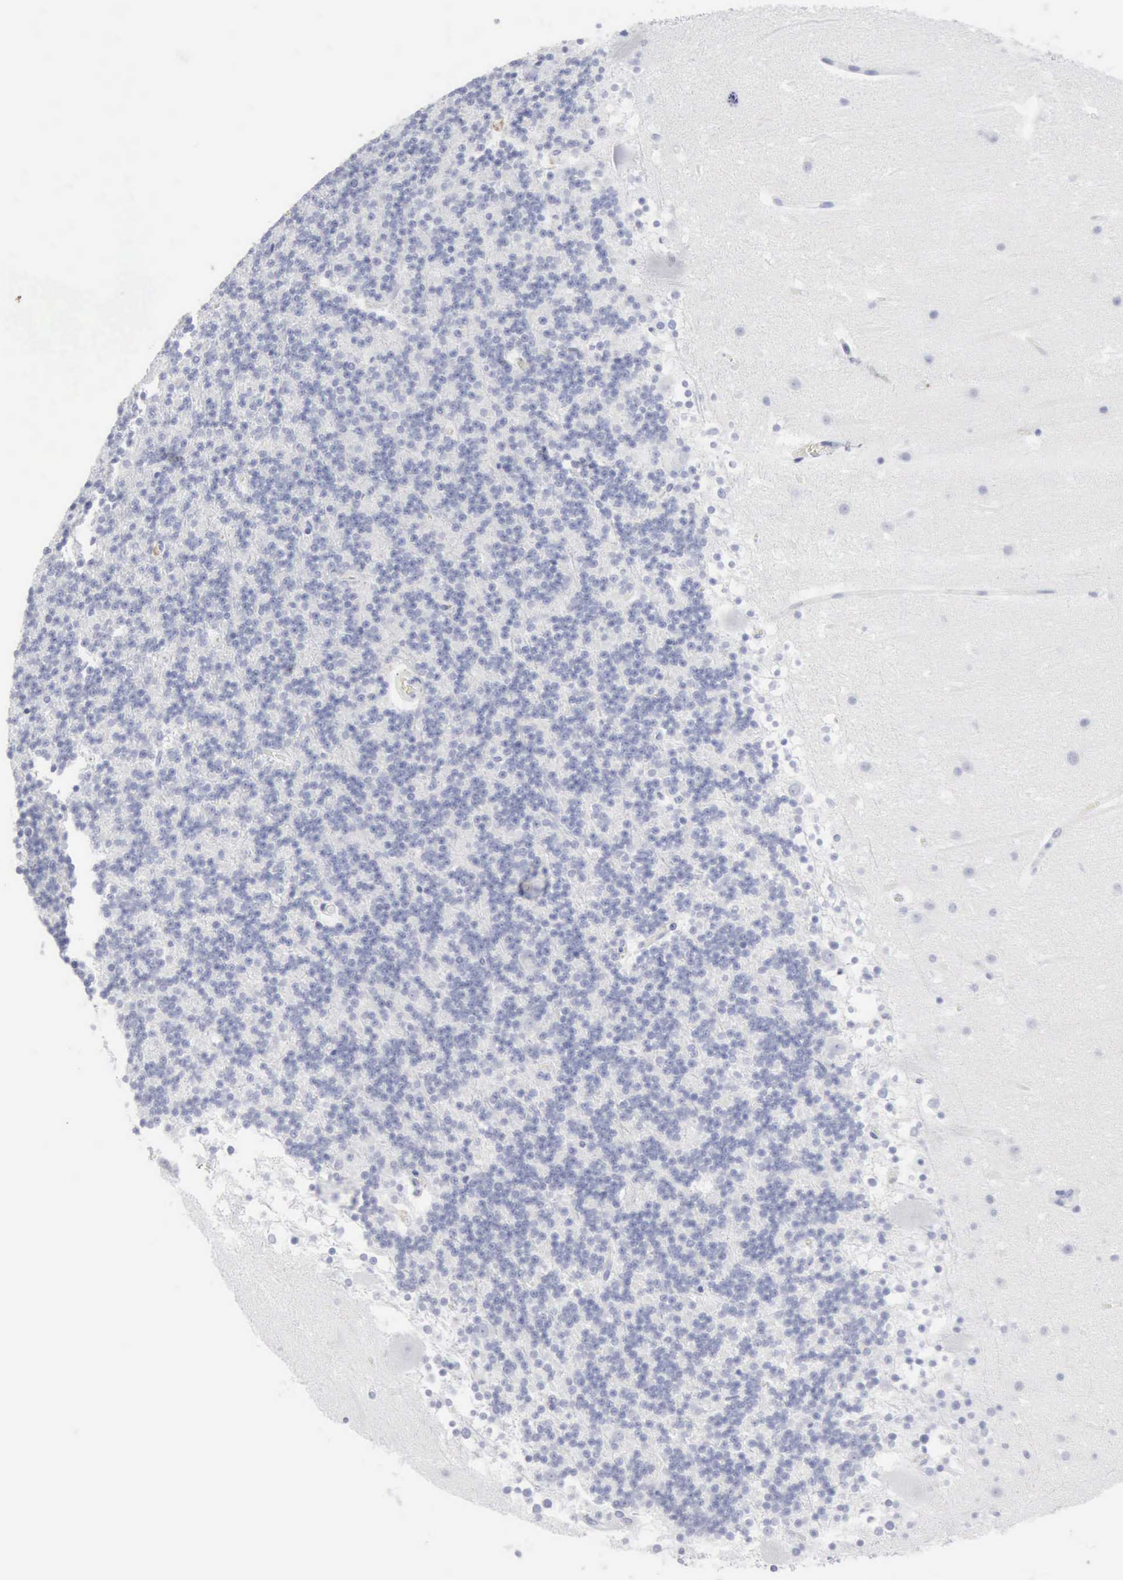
{"staining": {"intensity": "negative", "quantity": "none", "location": "none"}, "tissue": "cerebellum", "cell_type": "Cells in granular layer", "image_type": "normal", "snomed": [{"axis": "morphology", "description": "Normal tissue, NOS"}, {"axis": "topography", "description": "Cerebellum"}], "caption": "DAB immunohistochemical staining of unremarkable cerebellum demonstrates no significant positivity in cells in granular layer.", "gene": "CMA1", "patient": {"sex": "male", "age": 45}}